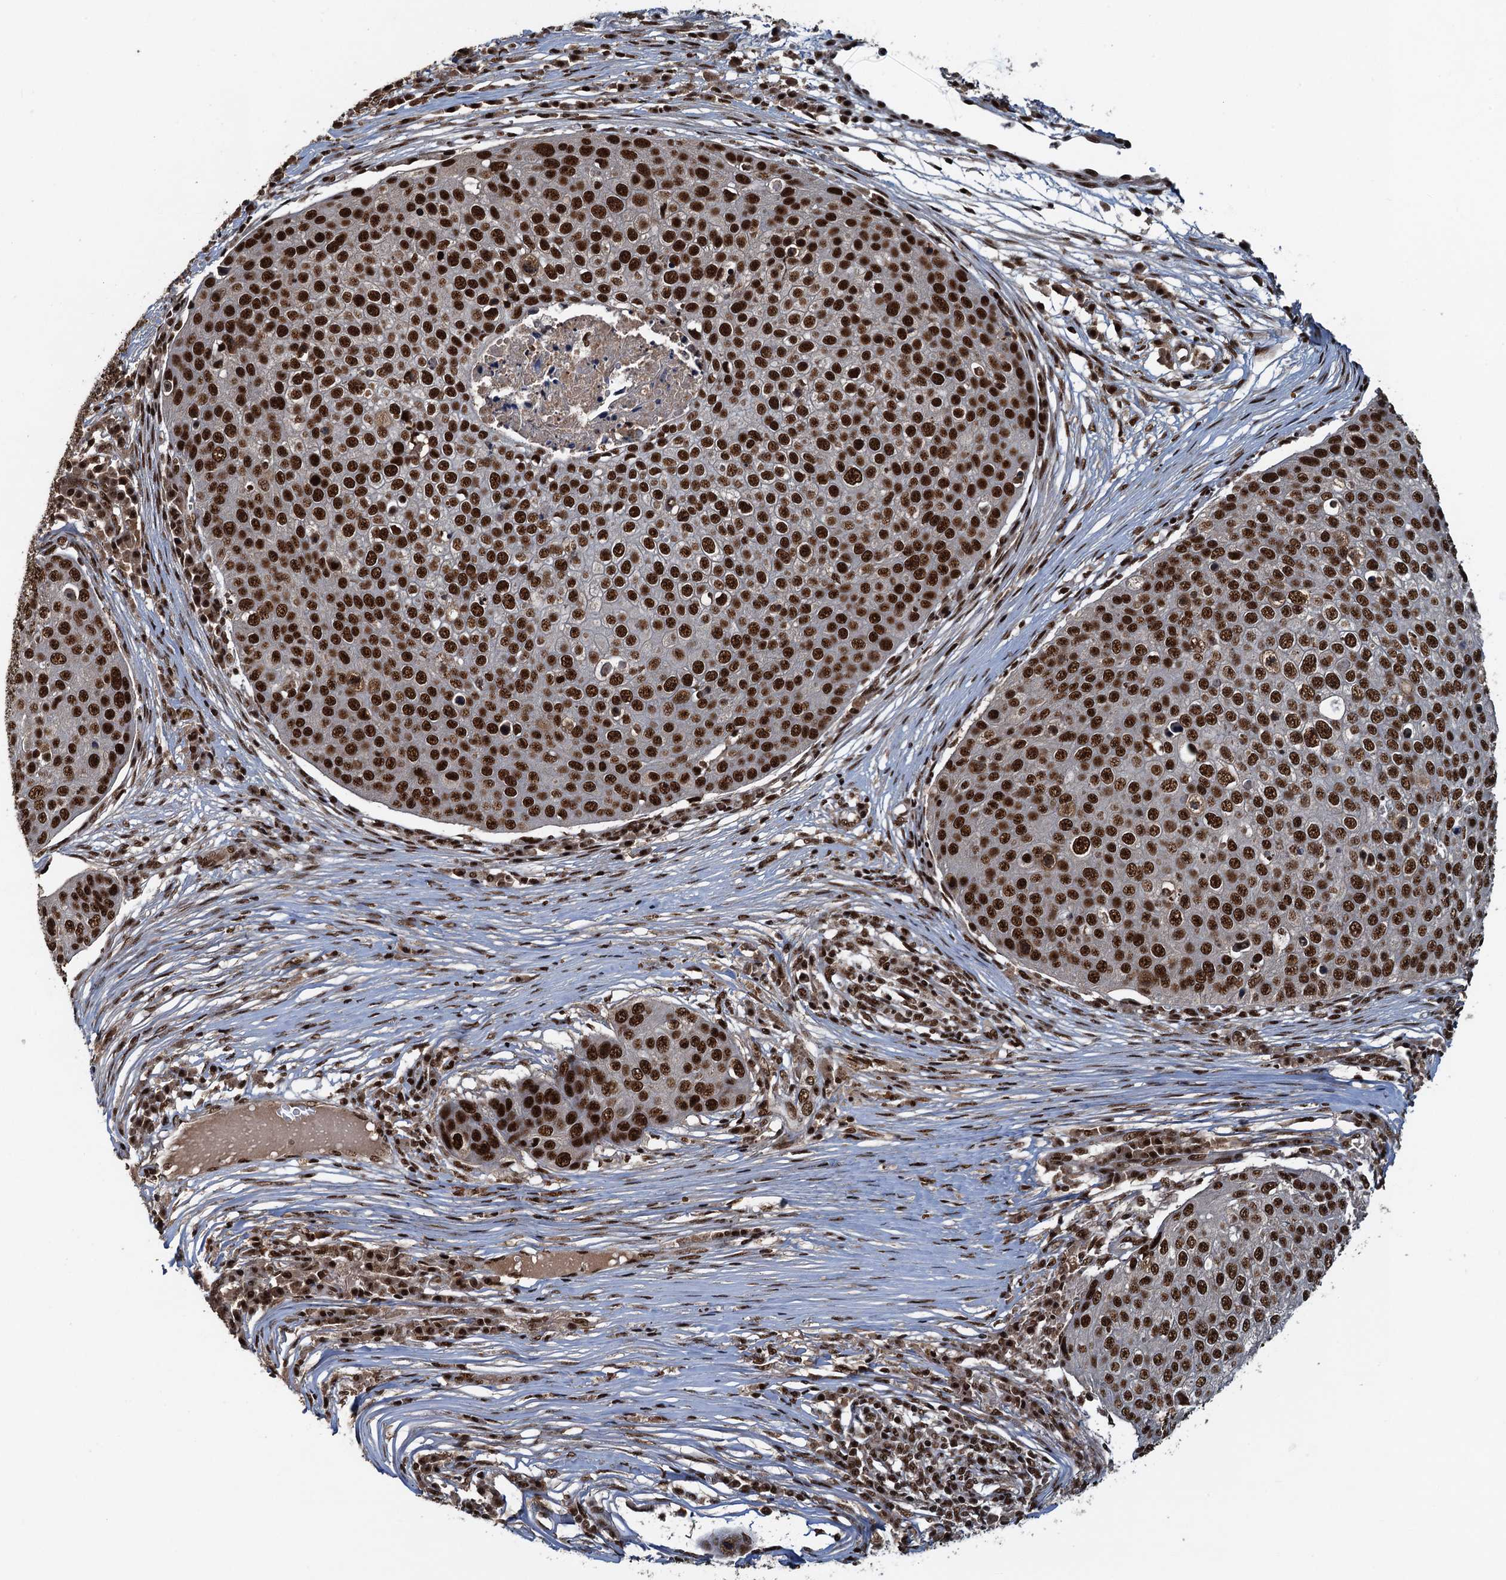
{"staining": {"intensity": "strong", "quantity": ">75%", "location": "nuclear"}, "tissue": "skin cancer", "cell_type": "Tumor cells", "image_type": "cancer", "snomed": [{"axis": "morphology", "description": "Squamous cell carcinoma, NOS"}, {"axis": "topography", "description": "Skin"}], "caption": "Squamous cell carcinoma (skin) was stained to show a protein in brown. There is high levels of strong nuclear staining in about >75% of tumor cells. The staining was performed using DAB, with brown indicating positive protein expression. Nuclei are stained blue with hematoxylin.", "gene": "ZC3H18", "patient": {"sex": "male", "age": 71}}